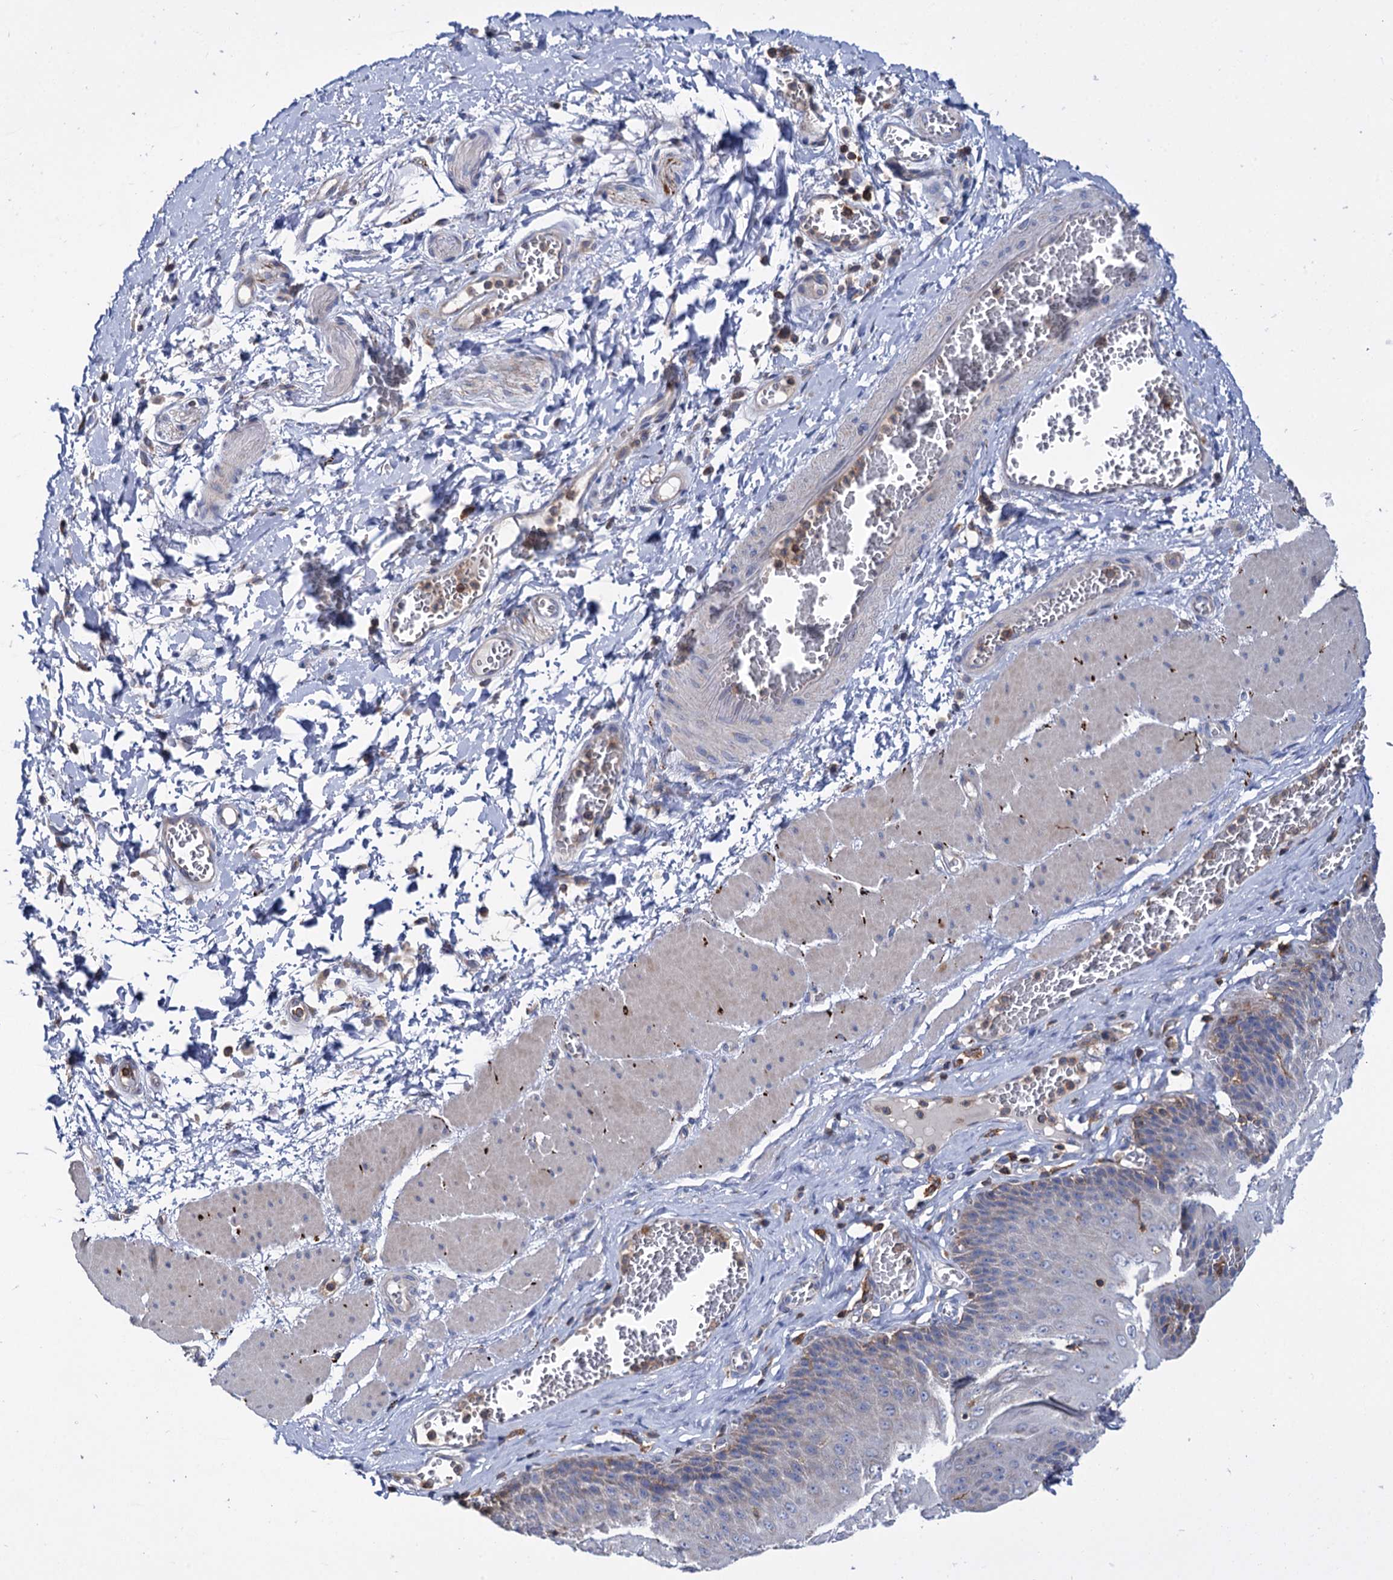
{"staining": {"intensity": "moderate", "quantity": "<25%", "location": "cytoplasmic/membranous"}, "tissue": "esophagus", "cell_type": "Squamous epithelial cells", "image_type": "normal", "snomed": [{"axis": "morphology", "description": "Normal tissue, NOS"}, {"axis": "topography", "description": "Esophagus"}], "caption": "Immunohistochemistry (IHC) (DAB) staining of unremarkable esophagus reveals moderate cytoplasmic/membranous protein expression in about <25% of squamous epithelial cells.", "gene": "UBASH3B", "patient": {"sex": "male", "age": 60}}